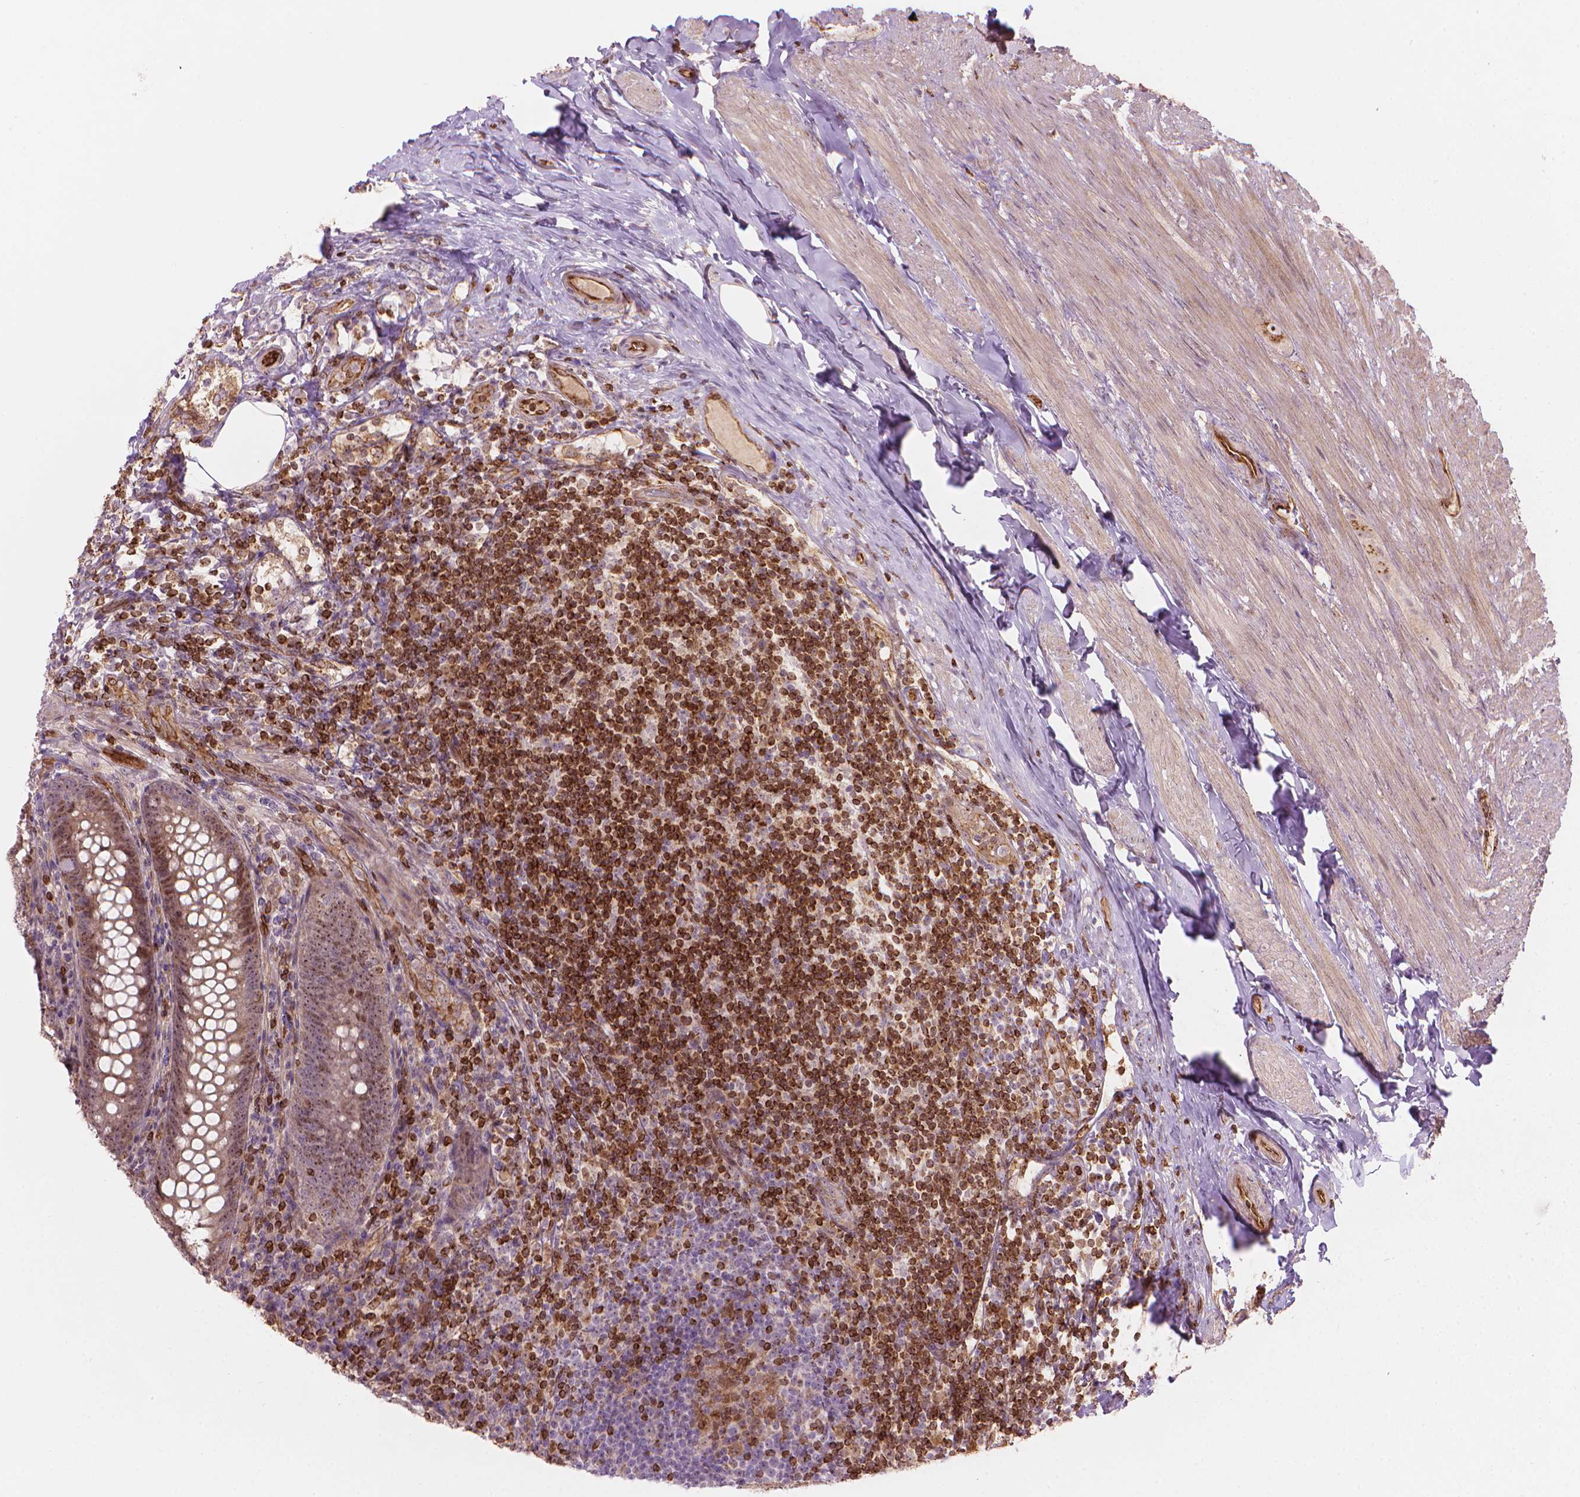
{"staining": {"intensity": "moderate", "quantity": ">75%", "location": "nuclear"}, "tissue": "appendix", "cell_type": "Glandular cells", "image_type": "normal", "snomed": [{"axis": "morphology", "description": "Normal tissue, NOS"}, {"axis": "topography", "description": "Appendix"}], "caption": "A brown stain shows moderate nuclear expression of a protein in glandular cells of unremarkable human appendix. (brown staining indicates protein expression, while blue staining denotes nuclei).", "gene": "SMC2", "patient": {"sex": "male", "age": 47}}